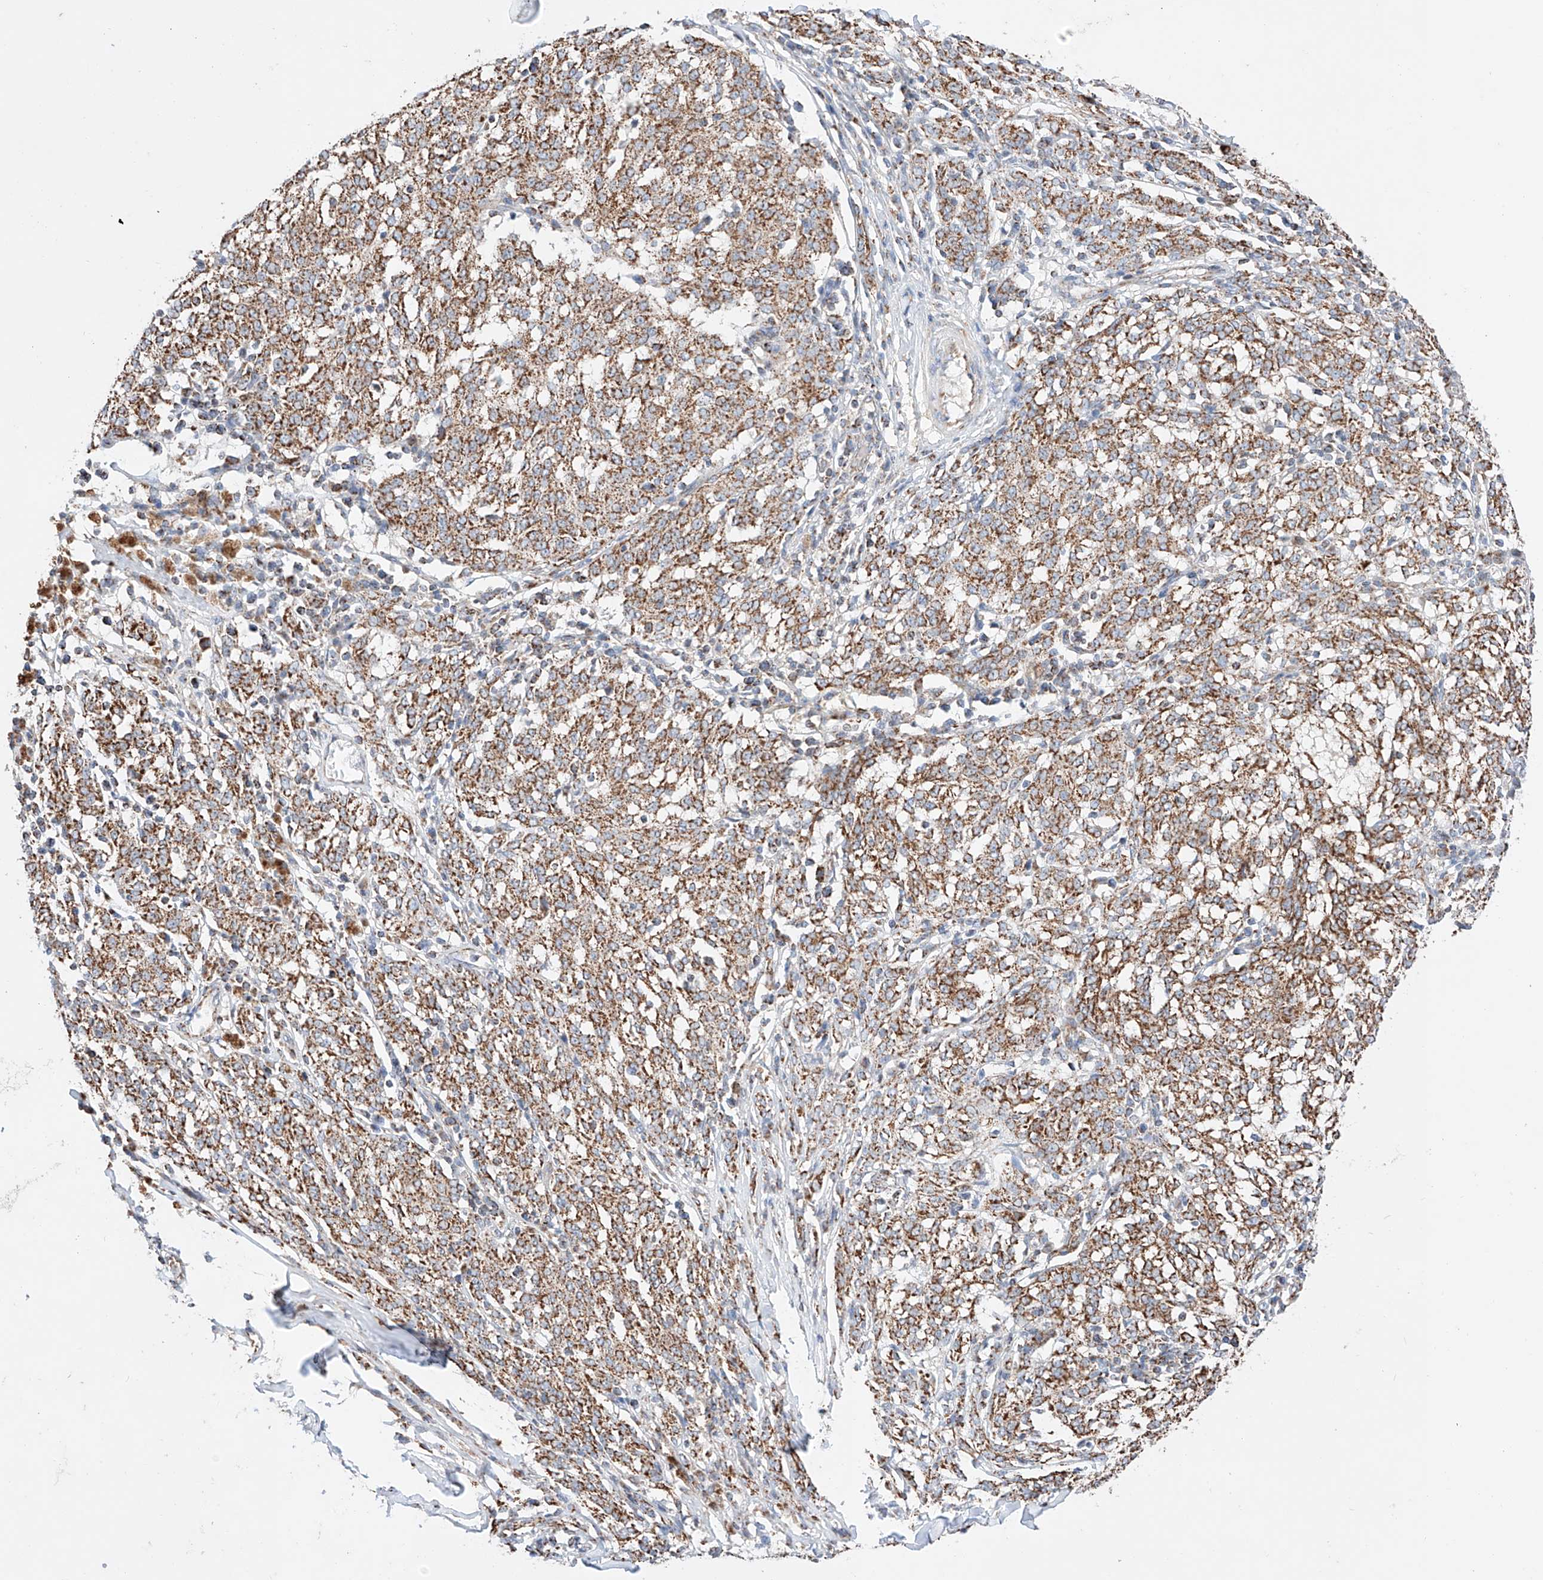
{"staining": {"intensity": "moderate", "quantity": ">75%", "location": "cytoplasmic/membranous"}, "tissue": "melanoma", "cell_type": "Tumor cells", "image_type": "cancer", "snomed": [{"axis": "morphology", "description": "Malignant melanoma, NOS"}, {"axis": "topography", "description": "Skin"}], "caption": "The micrograph reveals a brown stain indicating the presence of a protein in the cytoplasmic/membranous of tumor cells in melanoma.", "gene": "KTI12", "patient": {"sex": "female", "age": 72}}